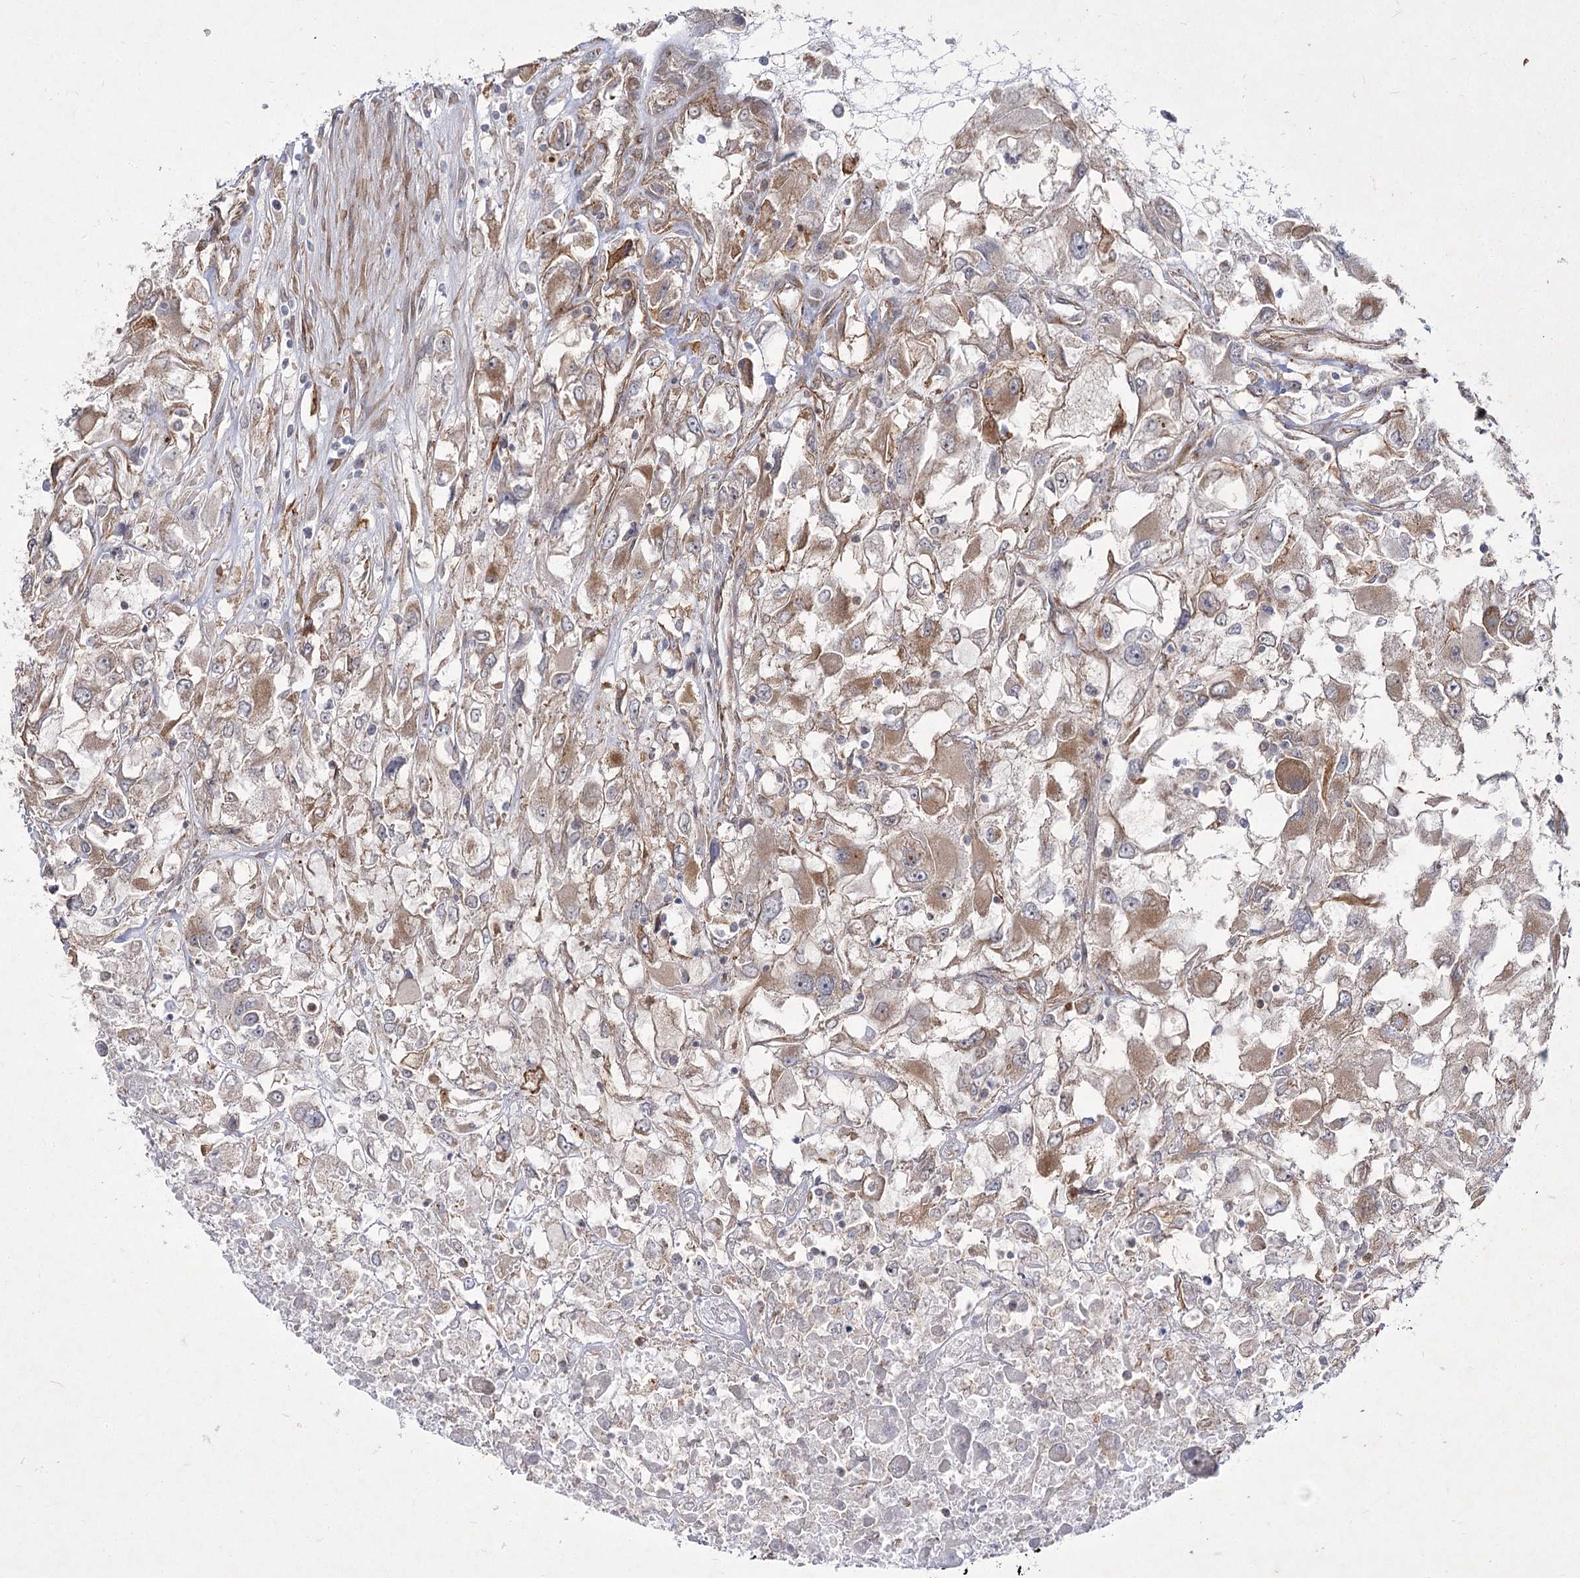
{"staining": {"intensity": "moderate", "quantity": "25%-75%", "location": "cytoplasmic/membranous"}, "tissue": "renal cancer", "cell_type": "Tumor cells", "image_type": "cancer", "snomed": [{"axis": "morphology", "description": "Adenocarcinoma, NOS"}, {"axis": "topography", "description": "Kidney"}], "caption": "A histopathology image of human adenocarcinoma (renal) stained for a protein displays moderate cytoplasmic/membranous brown staining in tumor cells. (DAB = brown stain, brightfield microscopy at high magnification).", "gene": "SH3BP5L", "patient": {"sex": "female", "age": 52}}